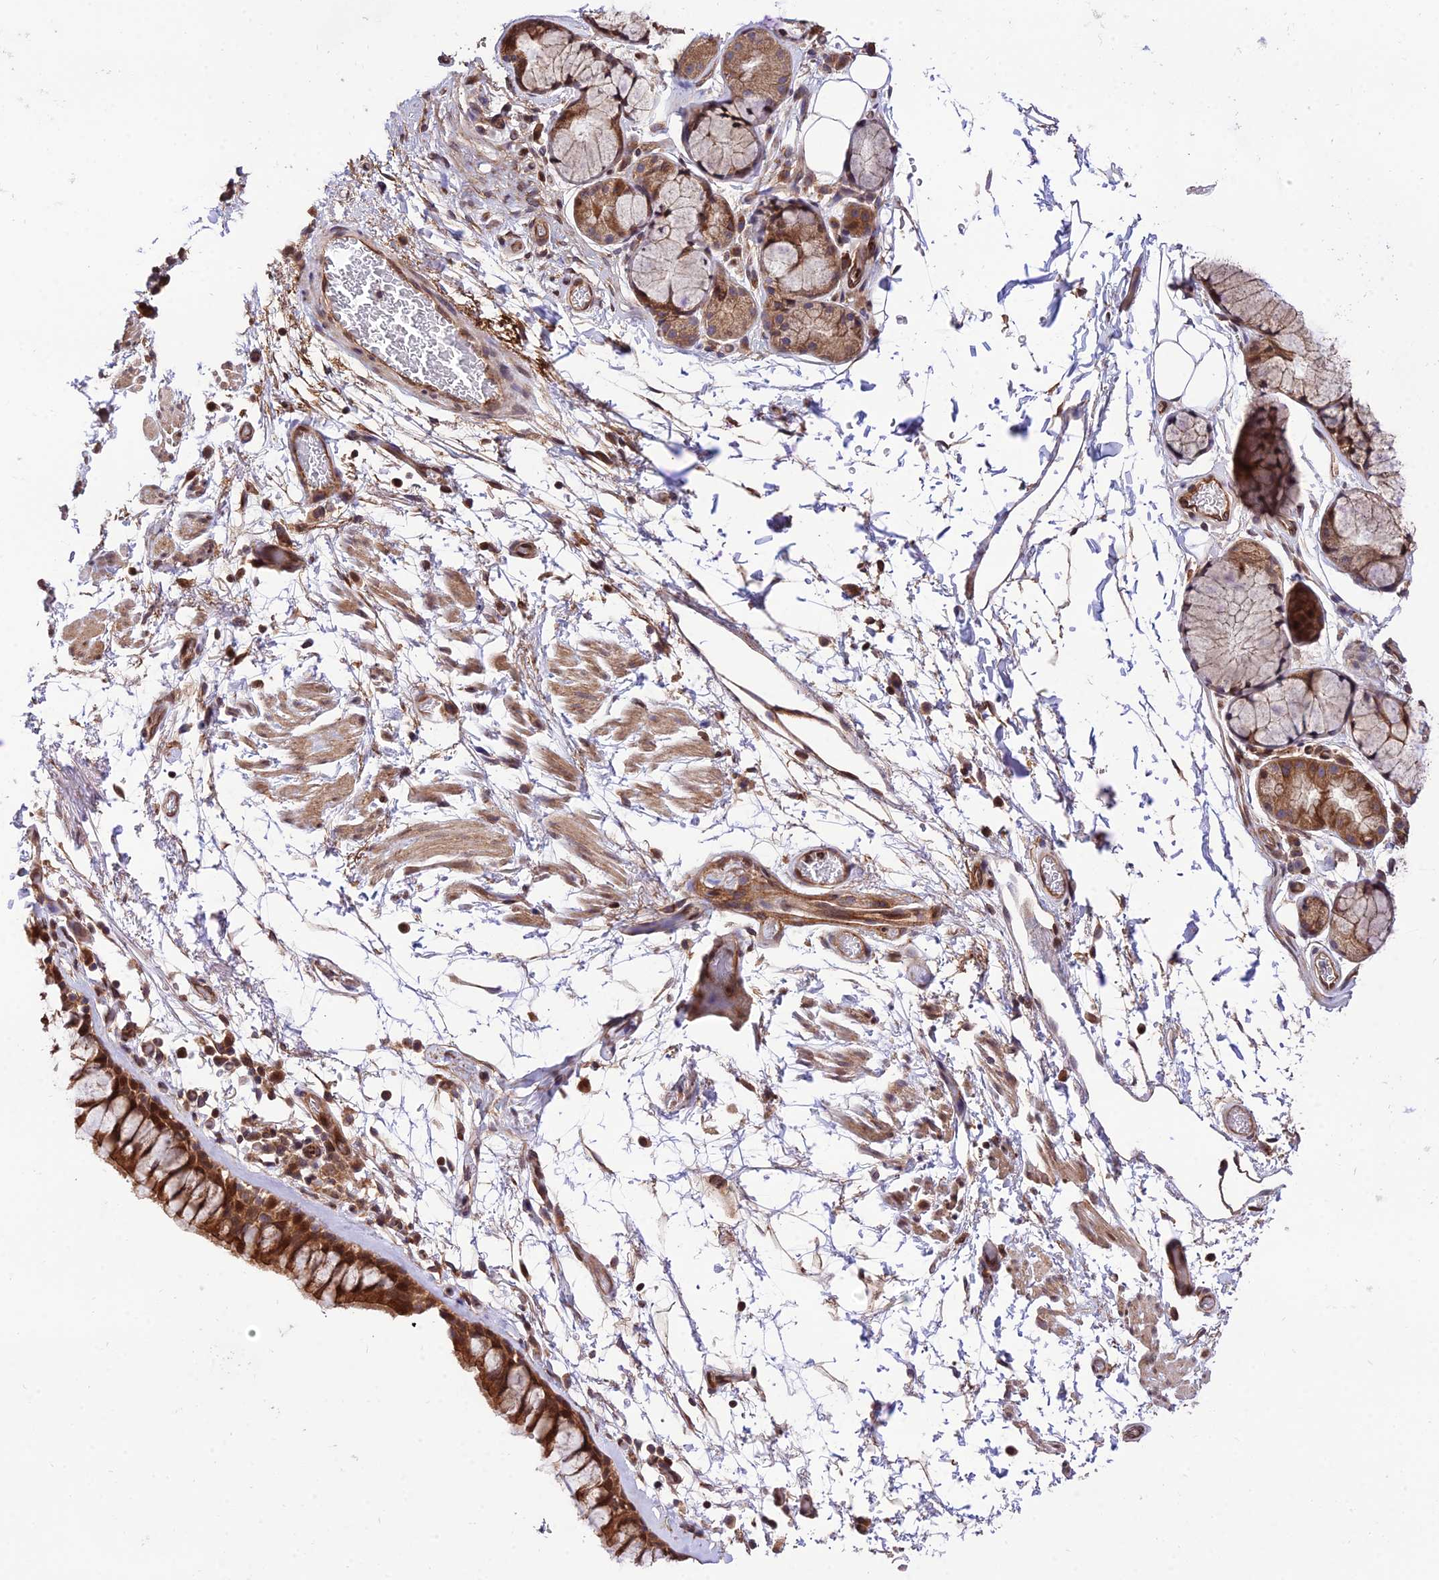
{"staining": {"intensity": "strong", "quantity": ">75%", "location": "cytoplasmic/membranous"}, "tissue": "bronchus", "cell_type": "Respiratory epithelial cells", "image_type": "normal", "snomed": [{"axis": "morphology", "description": "Normal tissue, NOS"}, {"axis": "topography", "description": "Bronchus"}], "caption": "Strong cytoplasmic/membranous expression for a protein is appreciated in approximately >75% of respiratory epithelial cells of normal bronchus using immunohistochemistry (IHC).", "gene": "SMG6", "patient": {"sex": "male", "age": 65}}